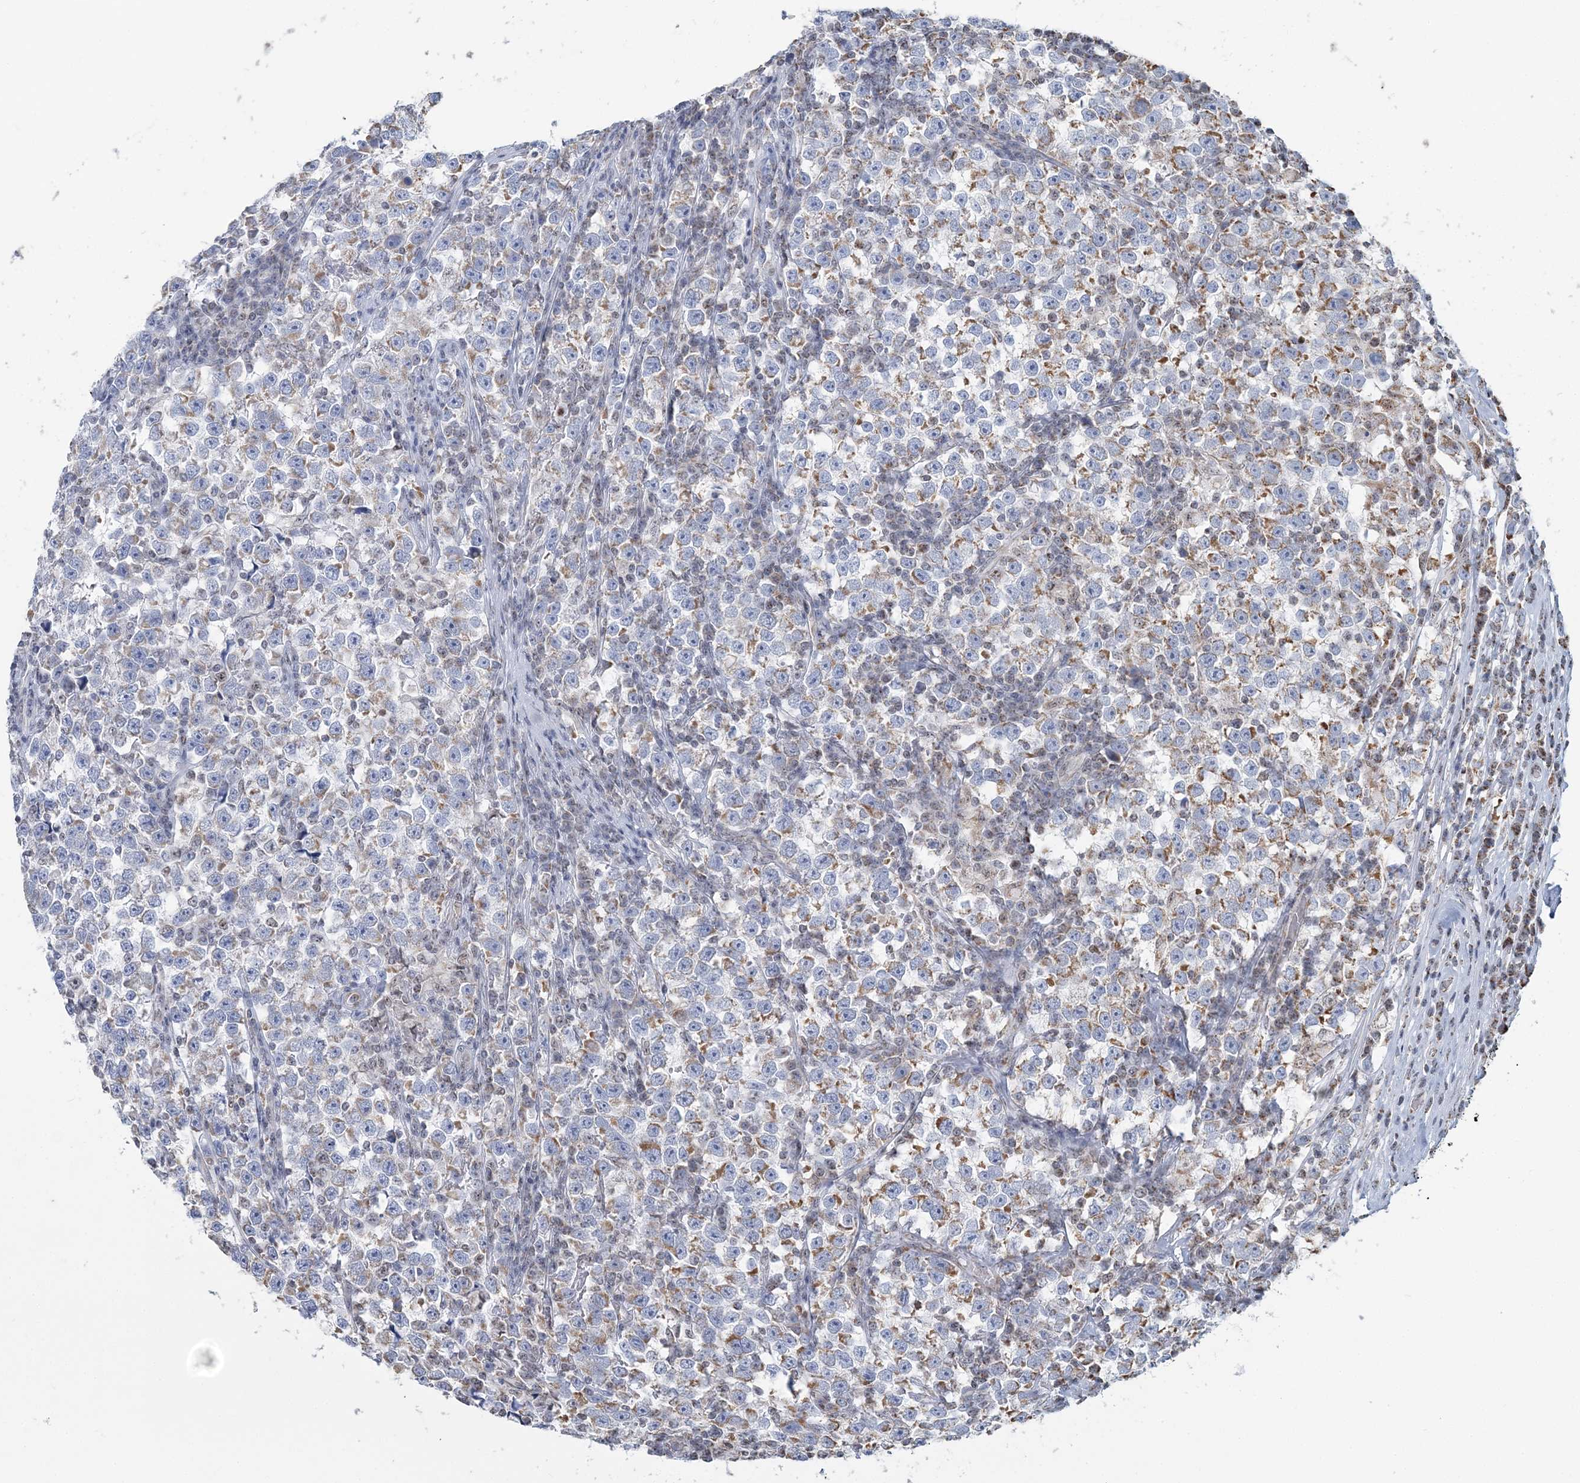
{"staining": {"intensity": "moderate", "quantity": "<25%", "location": "cytoplasmic/membranous"}, "tissue": "testis cancer", "cell_type": "Tumor cells", "image_type": "cancer", "snomed": [{"axis": "morphology", "description": "Normal tissue, NOS"}, {"axis": "morphology", "description": "Seminoma, NOS"}, {"axis": "topography", "description": "Testis"}], "caption": "Testis cancer (seminoma) stained with DAB (3,3'-diaminobenzidine) IHC shows low levels of moderate cytoplasmic/membranous expression in about <25% of tumor cells.", "gene": "SUCLG1", "patient": {"sex": "male", "age": 43}}